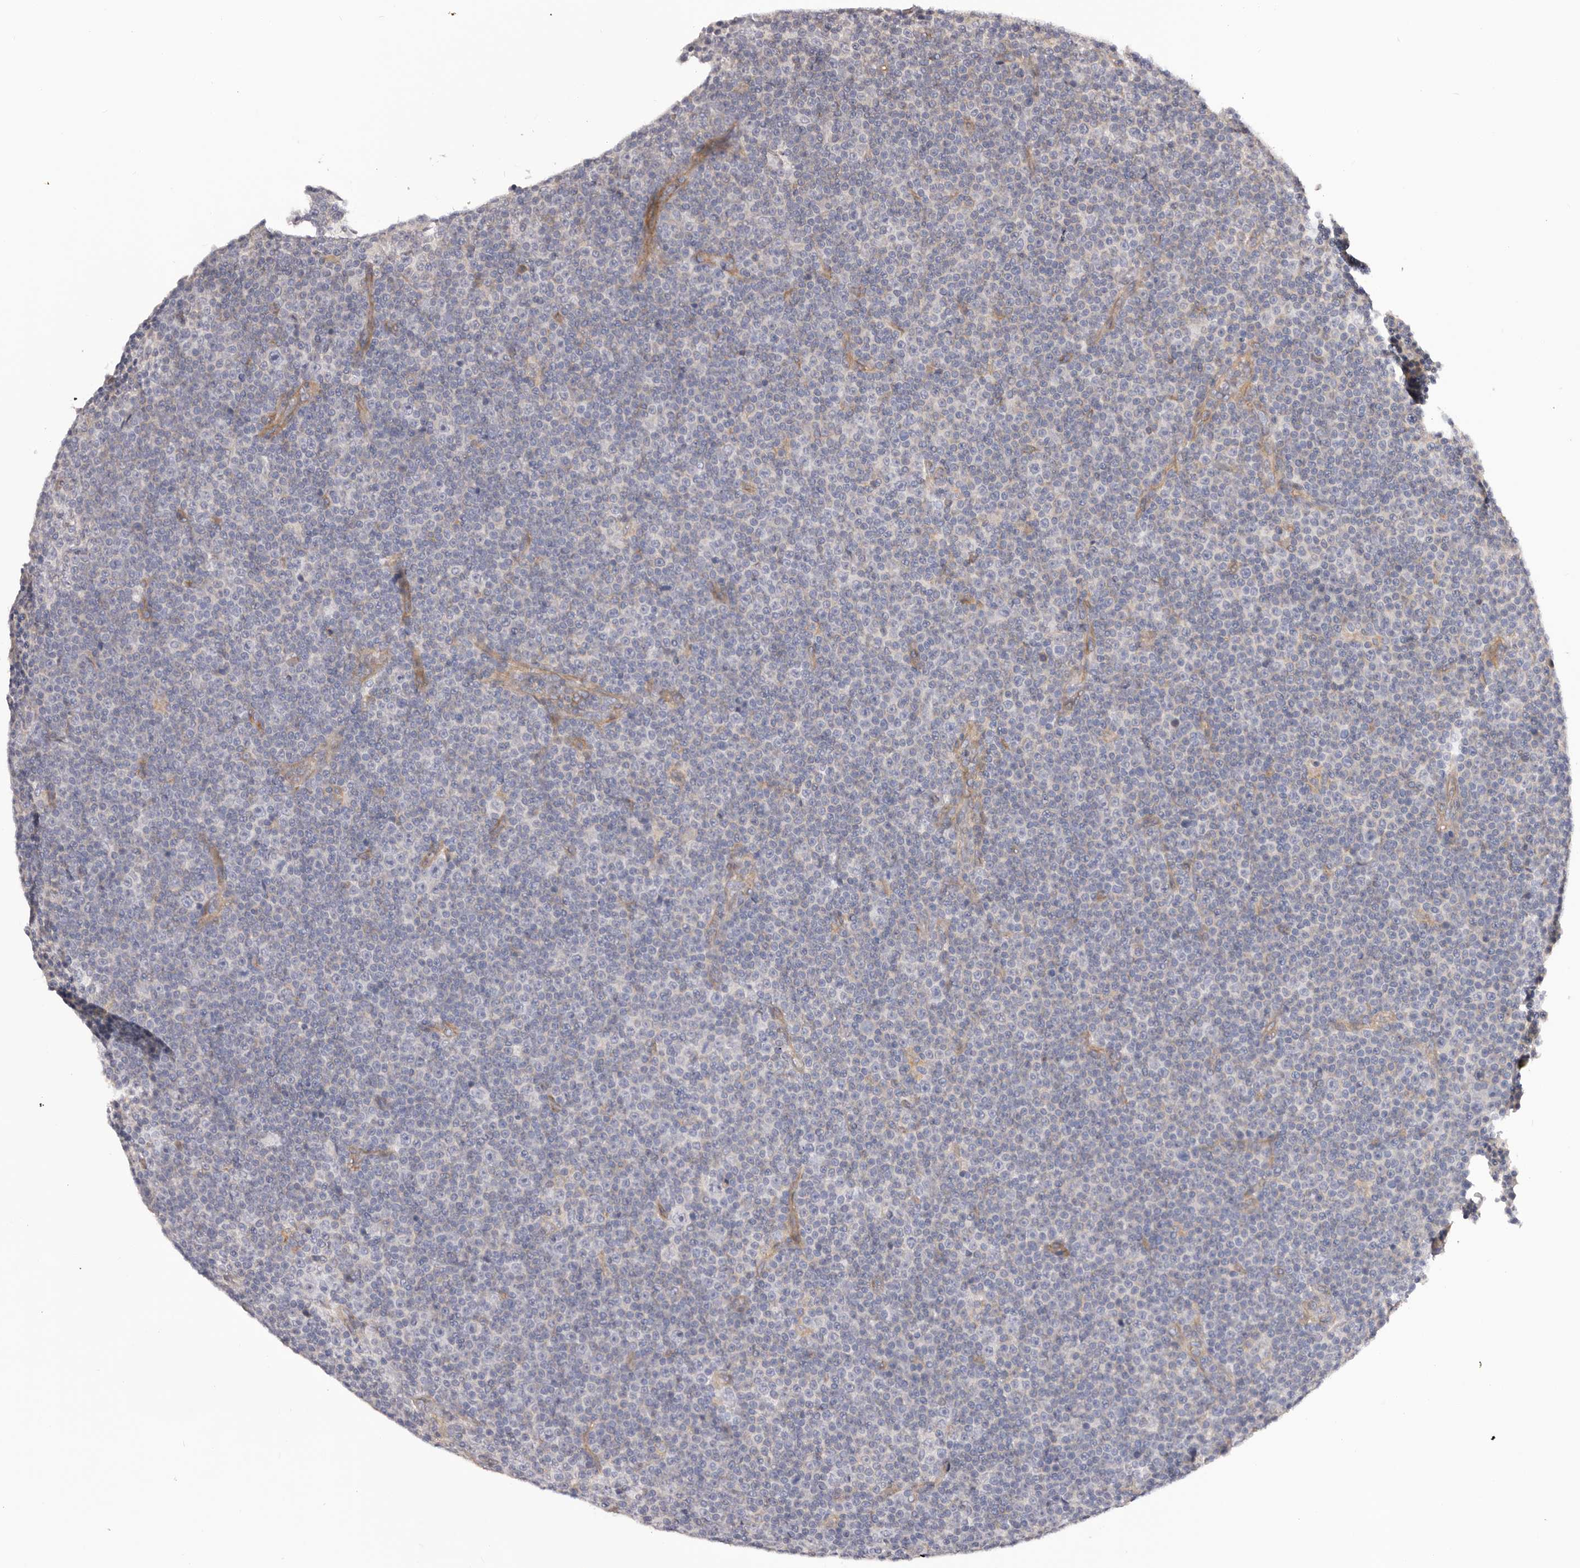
{"staining": {"intensity": "negative", "quantity": "none", "location": "none"}, "tissue": "lymphoma", "cell_type": "Tumor cells", "image_type": "cancer", "snomed": [{"axis": "morphology", "description": "Malignant lymphoma, non-Hodgkin's type, Low grade"}, {"axis": "topography", "description": "Lymph node"}], "caption": "The histopathology image displays no staining of tumor cells in malignant lymphoma, non-Hodgkin's type (low-grade).", "gene": "DMRT2", "patient": {"sex": "female", "age": 67}}